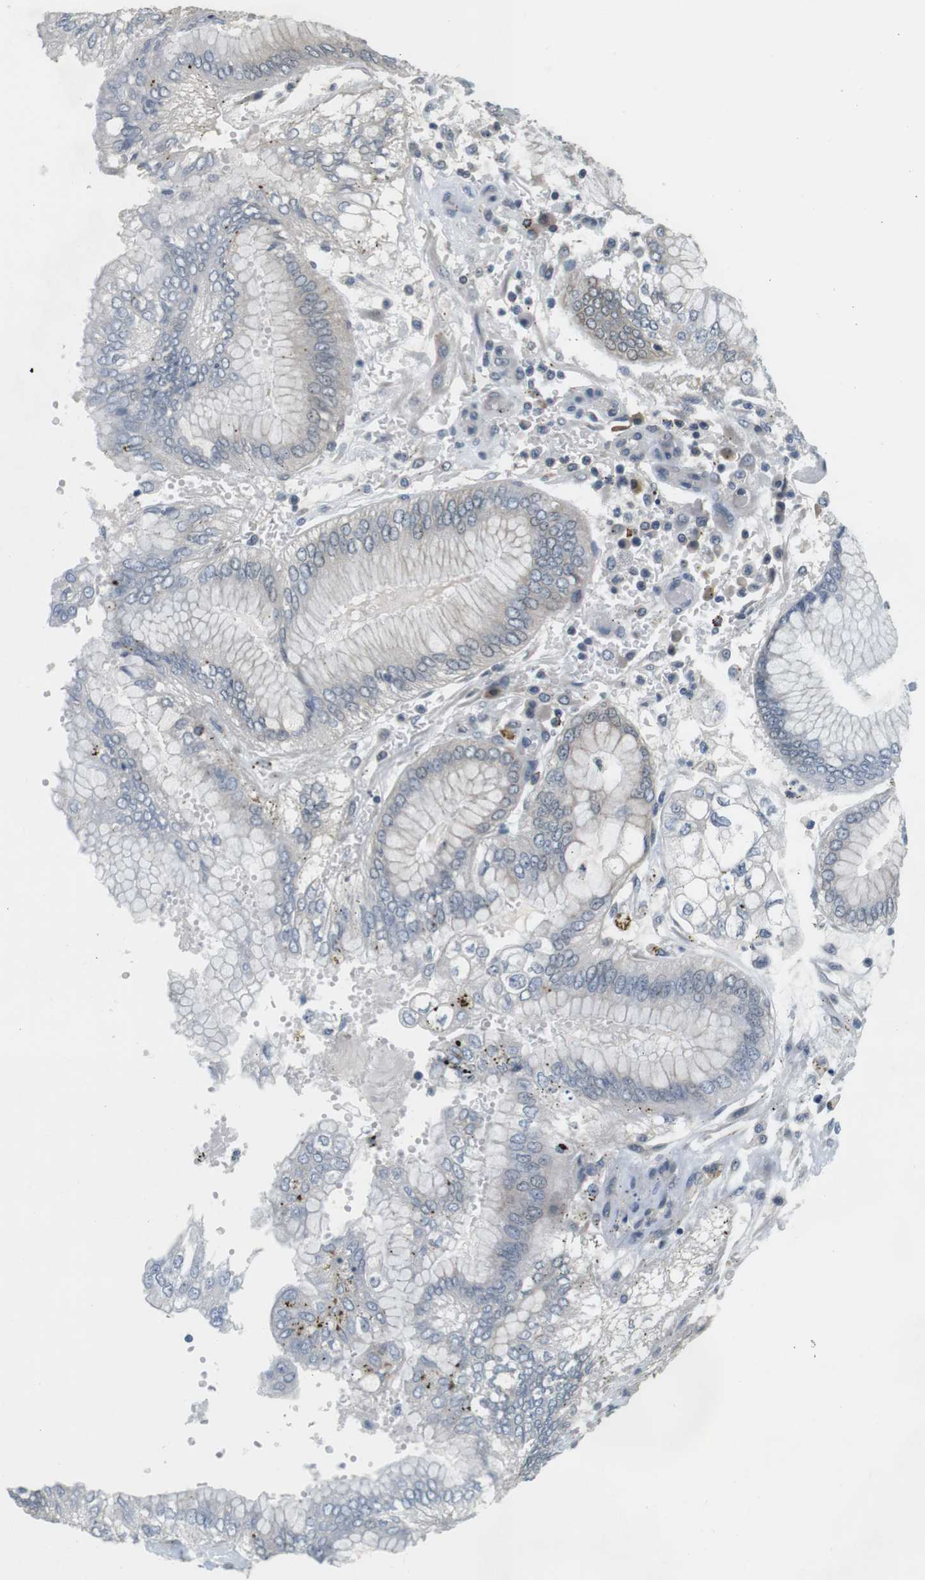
{"staining": {"intensity": "negative", "quantity": "none", "location": "none"}, "tissue": "stomach cancer", "cell_type": "Tumor cells", "image_type": "cancer", "snomed": [{"axis": "morphology", "description": "Adenocarcinoma, NOS"}, {"axis": "topography", "description": "Stomach"}], "caption": "Stomach cancer (adenocarcinoma) was stained to show a protein in brown. There is no significant staining in tumor cells. (DAB immunohistochemistry (IHC), high magnification).", "gene": "WNT7A", "patient": {"sex": "male", "age": 76}}